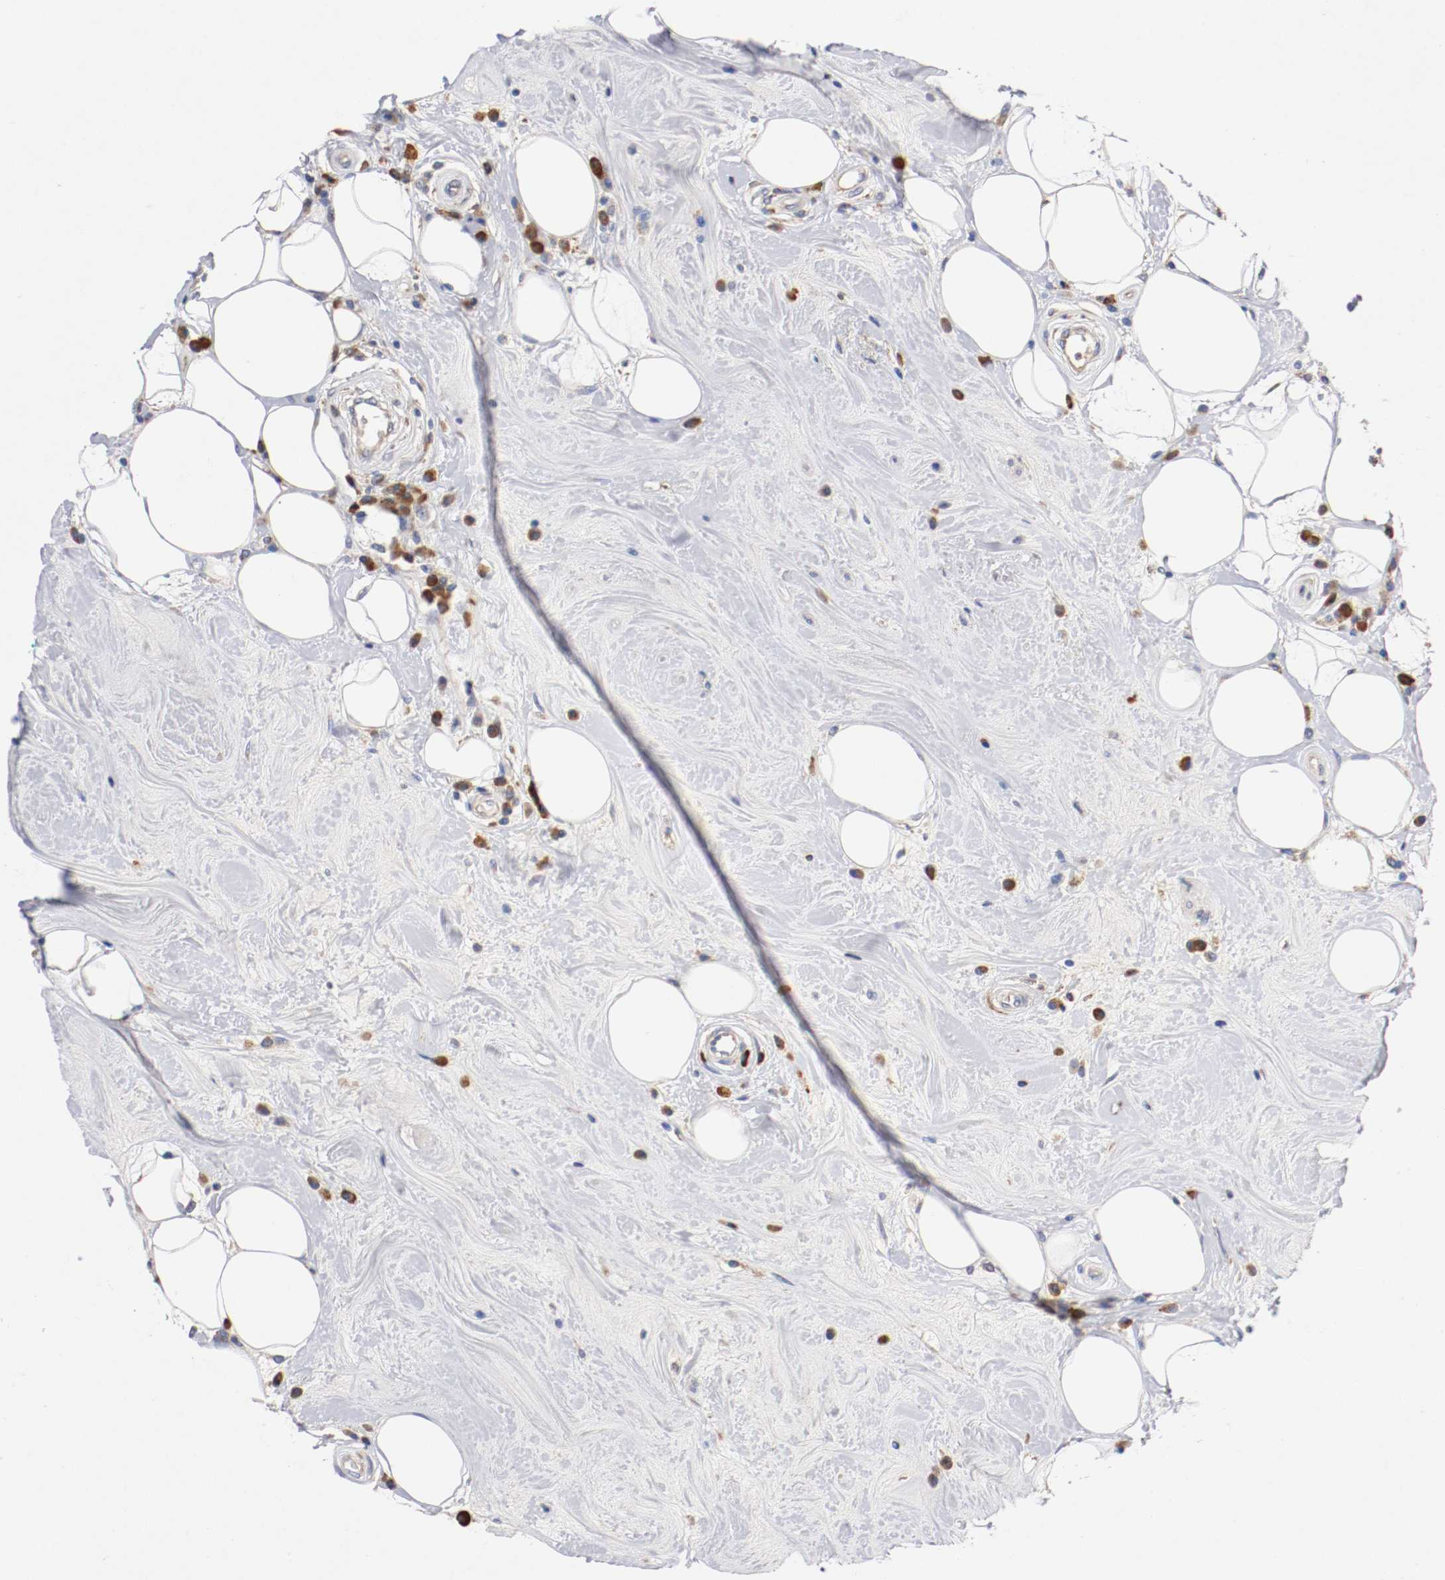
{"staining": {"intensity": "moderate", "quantity": "25%-75%", "location": "cytoplasmic/membranous"}, "tissue": "breast cancer", "cell_type": "Tumor cells", "image_type": "cancer", "snomed": [{"axis": "morphology", "description": "Duct carcinoma"}, {"axis": "topography", "description": "Breast"}], "caption": "Immunohistochemical staining of breast cancer demonstrates medium levels of moderate cytoplasmic/membranous protein positivity in about 25%-75% of tumor cells.", "gene": "TRAF2", "patient": {"sex": "female", "age": 27}}